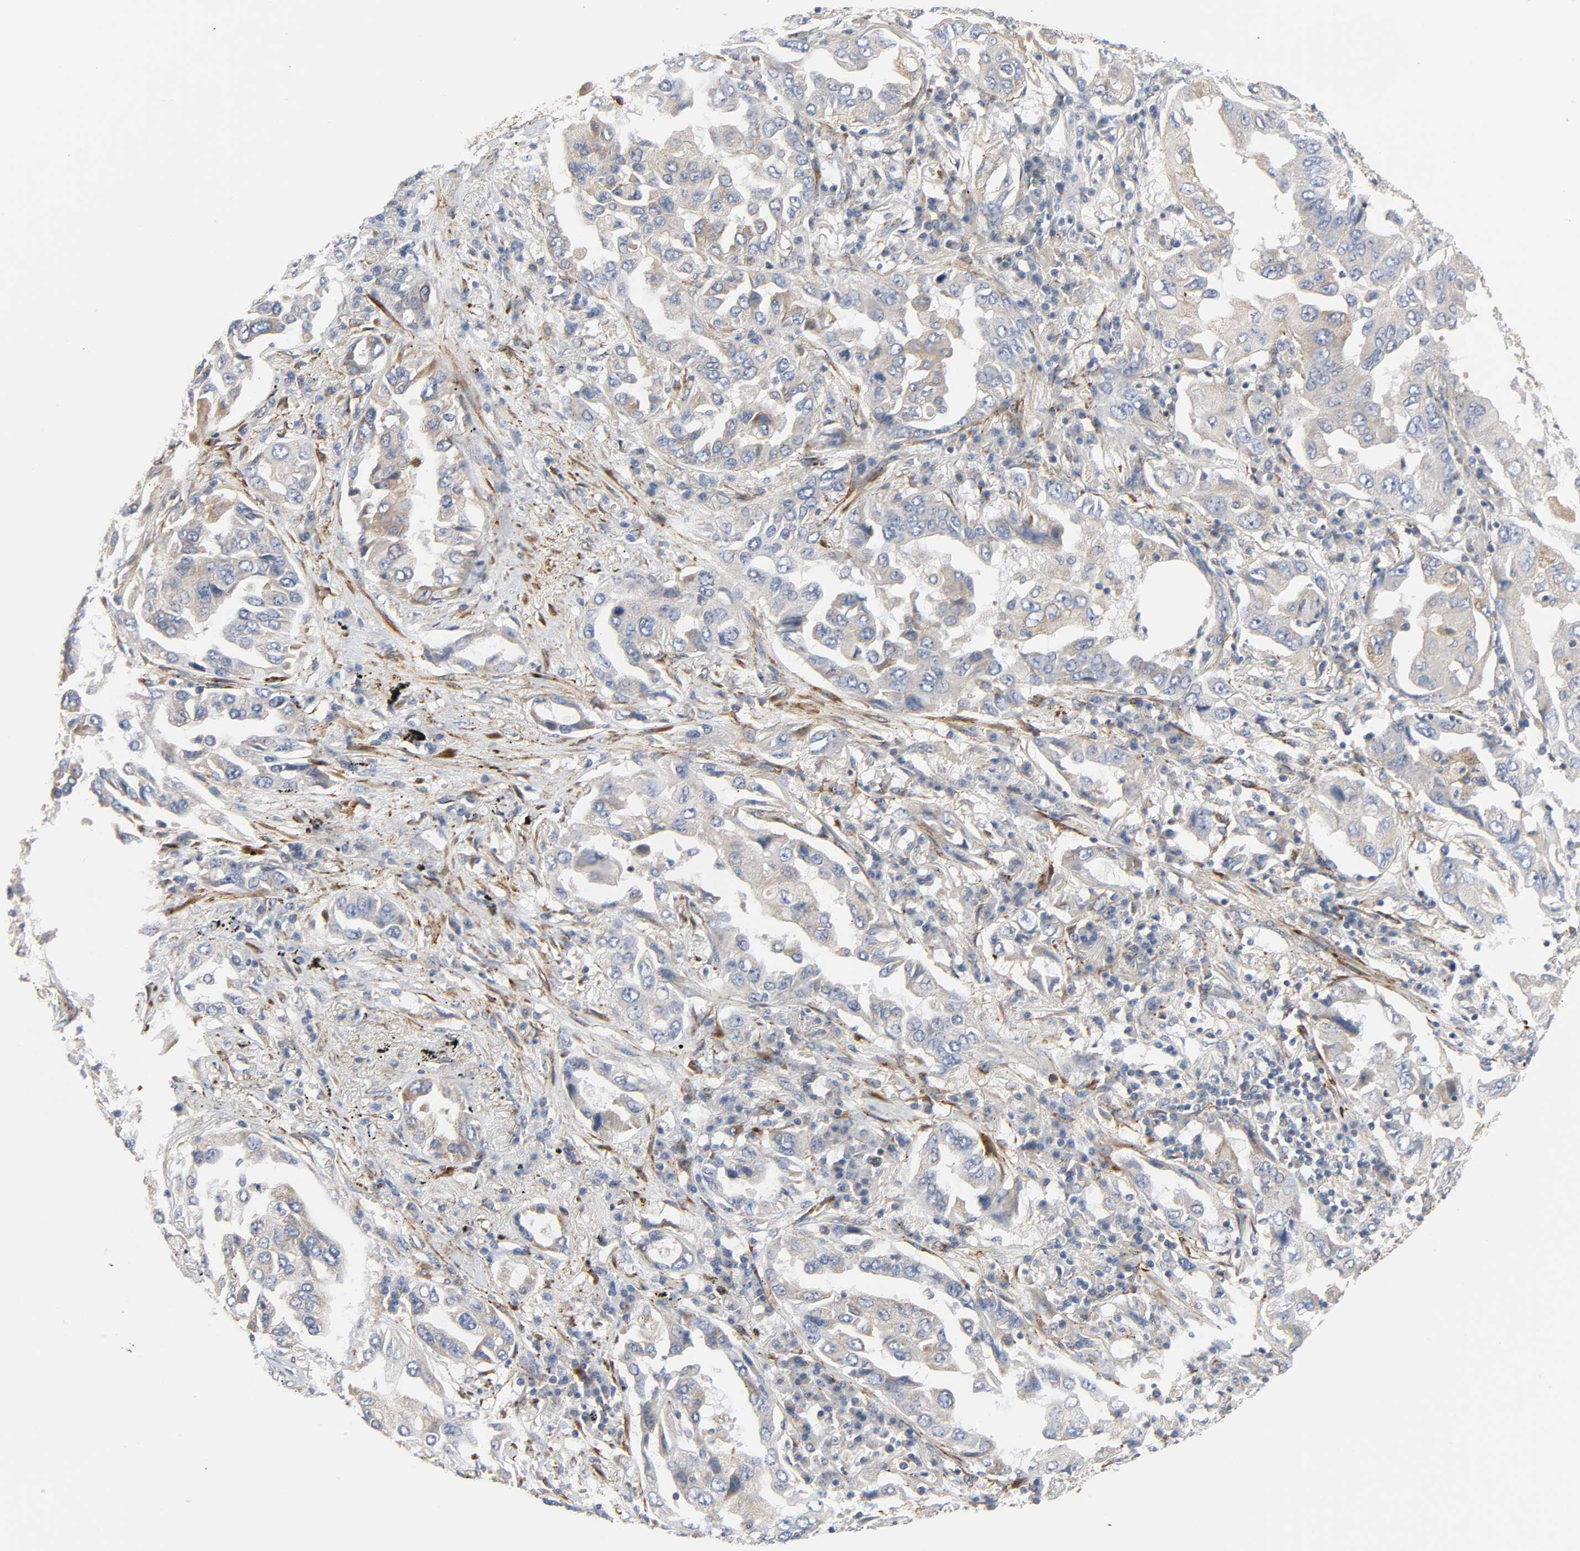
{"staining": {"intensity": "weak", "quantity": "<25%", "location": "cytoplasmic/membranous"}, "tissue": "lung cancer", "cell_type": "Tumor cells", "image_type": "cancer", "snomed": [{"axis": "morphology", "description": "Adenocarcinoma, NOS"}, {"axis": "topography", "description": "Lung"}], "caption": "There is no significant positivity in tumor cells of lung adenocarcinoma.", "gene": "ARHGAP1", "patient": {"sex": "female", "age": 65}}